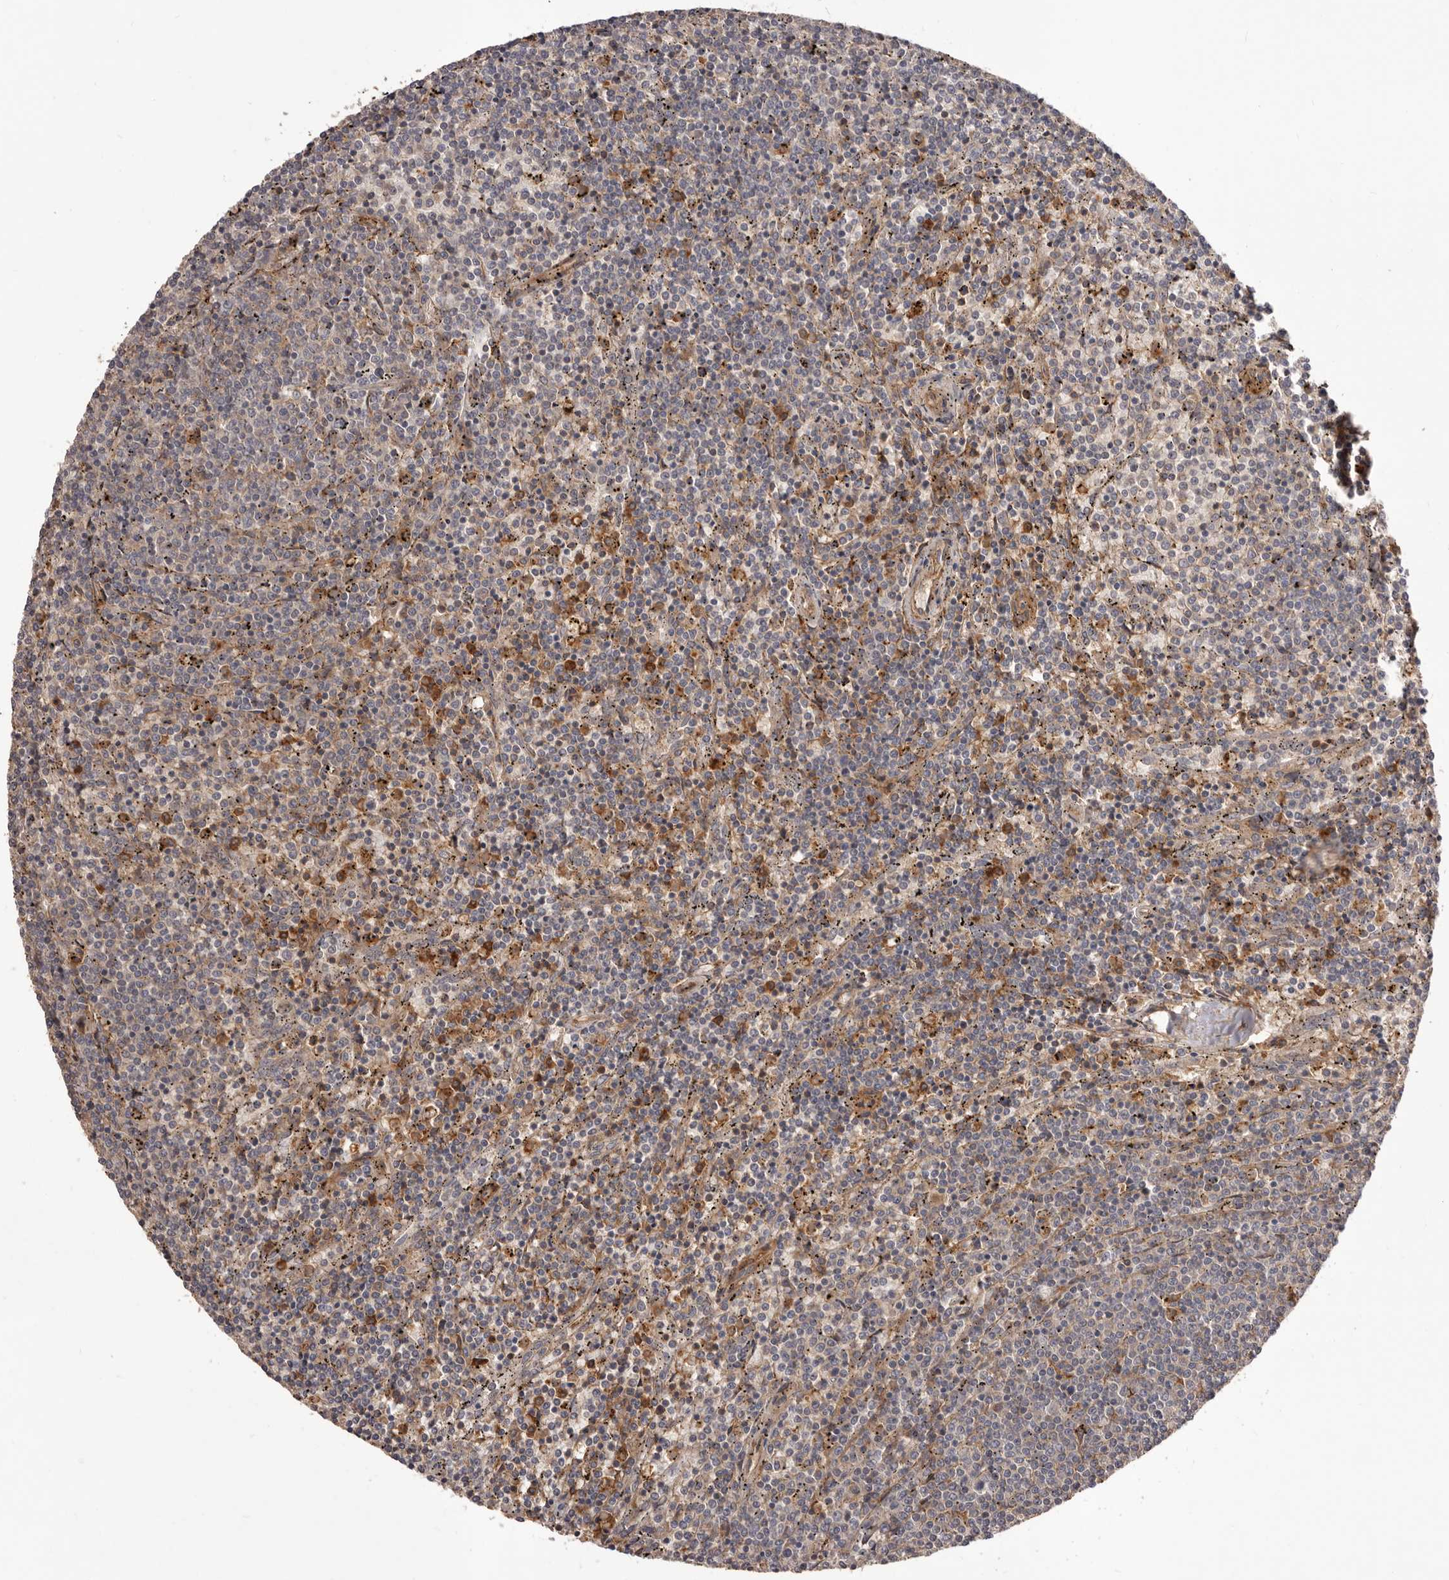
{"staining": {"intensity": "negative", "quantity": "none", "location": "none"}, "tissue": "lymphoma", "cell_type": "Tumor cells", "image_type": "cancer", "snomed": [{"axis": "morphology", "description": "Malignant lymphoma, non-Hodgkin's type, Low grade"}, {"axis": "topography", "description": "Spleen"}], "caption": "The immunohistochemistry (IHC) image has no significant expression in tumor cells of low-grade malignant lymphoma, non-Hodgkin's type tissue.", "gene": "GLIPR2", "patient": {"sex": "female", "age": 50}}